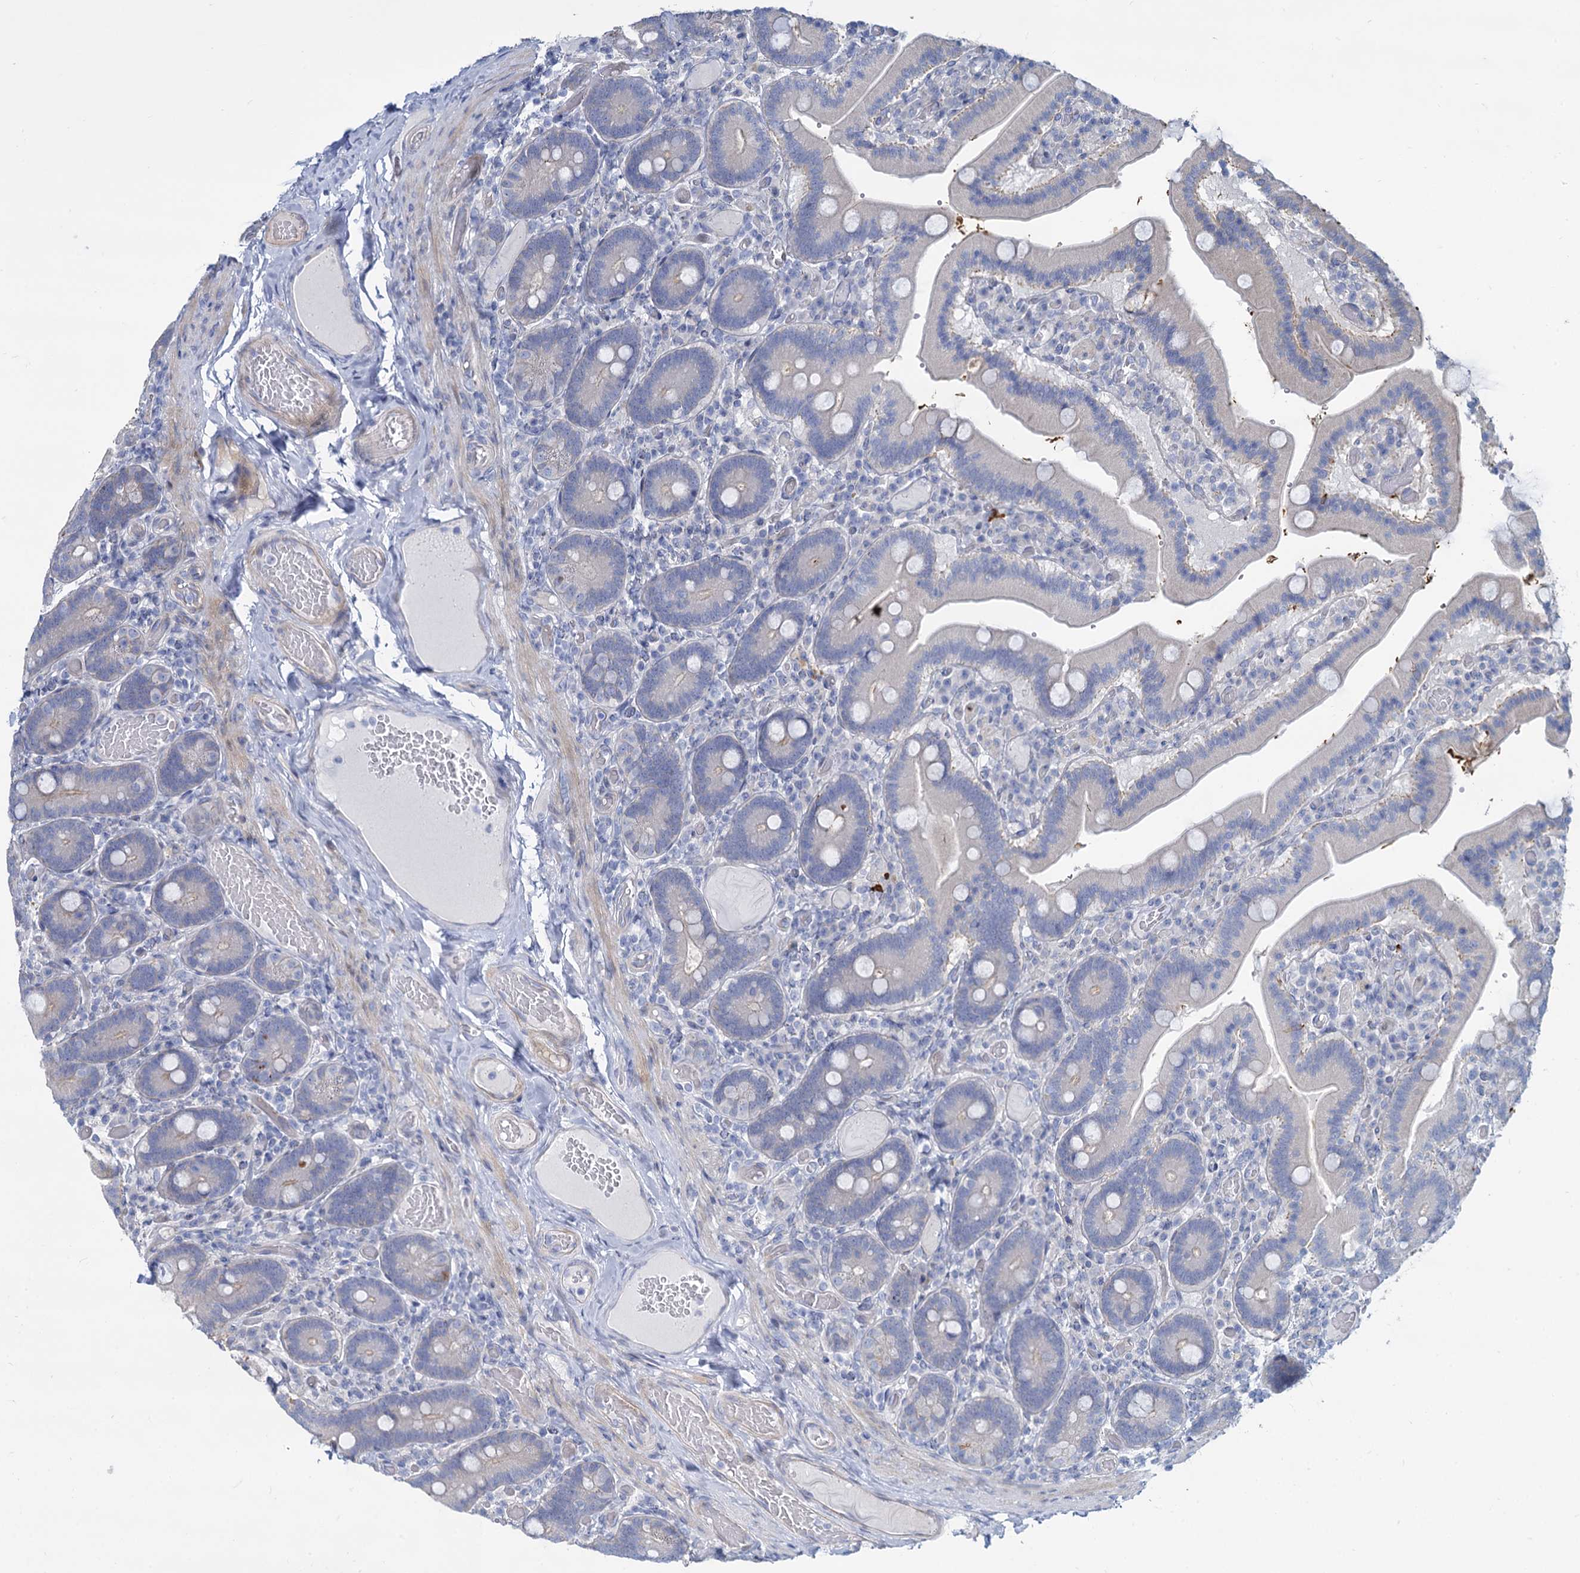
{"staining": {"intensity": "strong", "quantity": "<25%", "location": "cytoplasmic/membranous"}, "tissue": "duodenum", "cell_type": "Glandular cells", "image_type": "normal", "snomed": [{"axis": "morphology", "description": "Normal tissue, NOS"}, {"axis": "topography", "description": "Duodenum"}], "caption": "A photomicrograph showing strong cytoplasmic/membranous staining in about <25% of glandular cells in unremarkable duodenum, as visualized by brown immunohistochemical staining.", "gene": "TRIM77", "patient": {"sex": "female", "age": 62}}